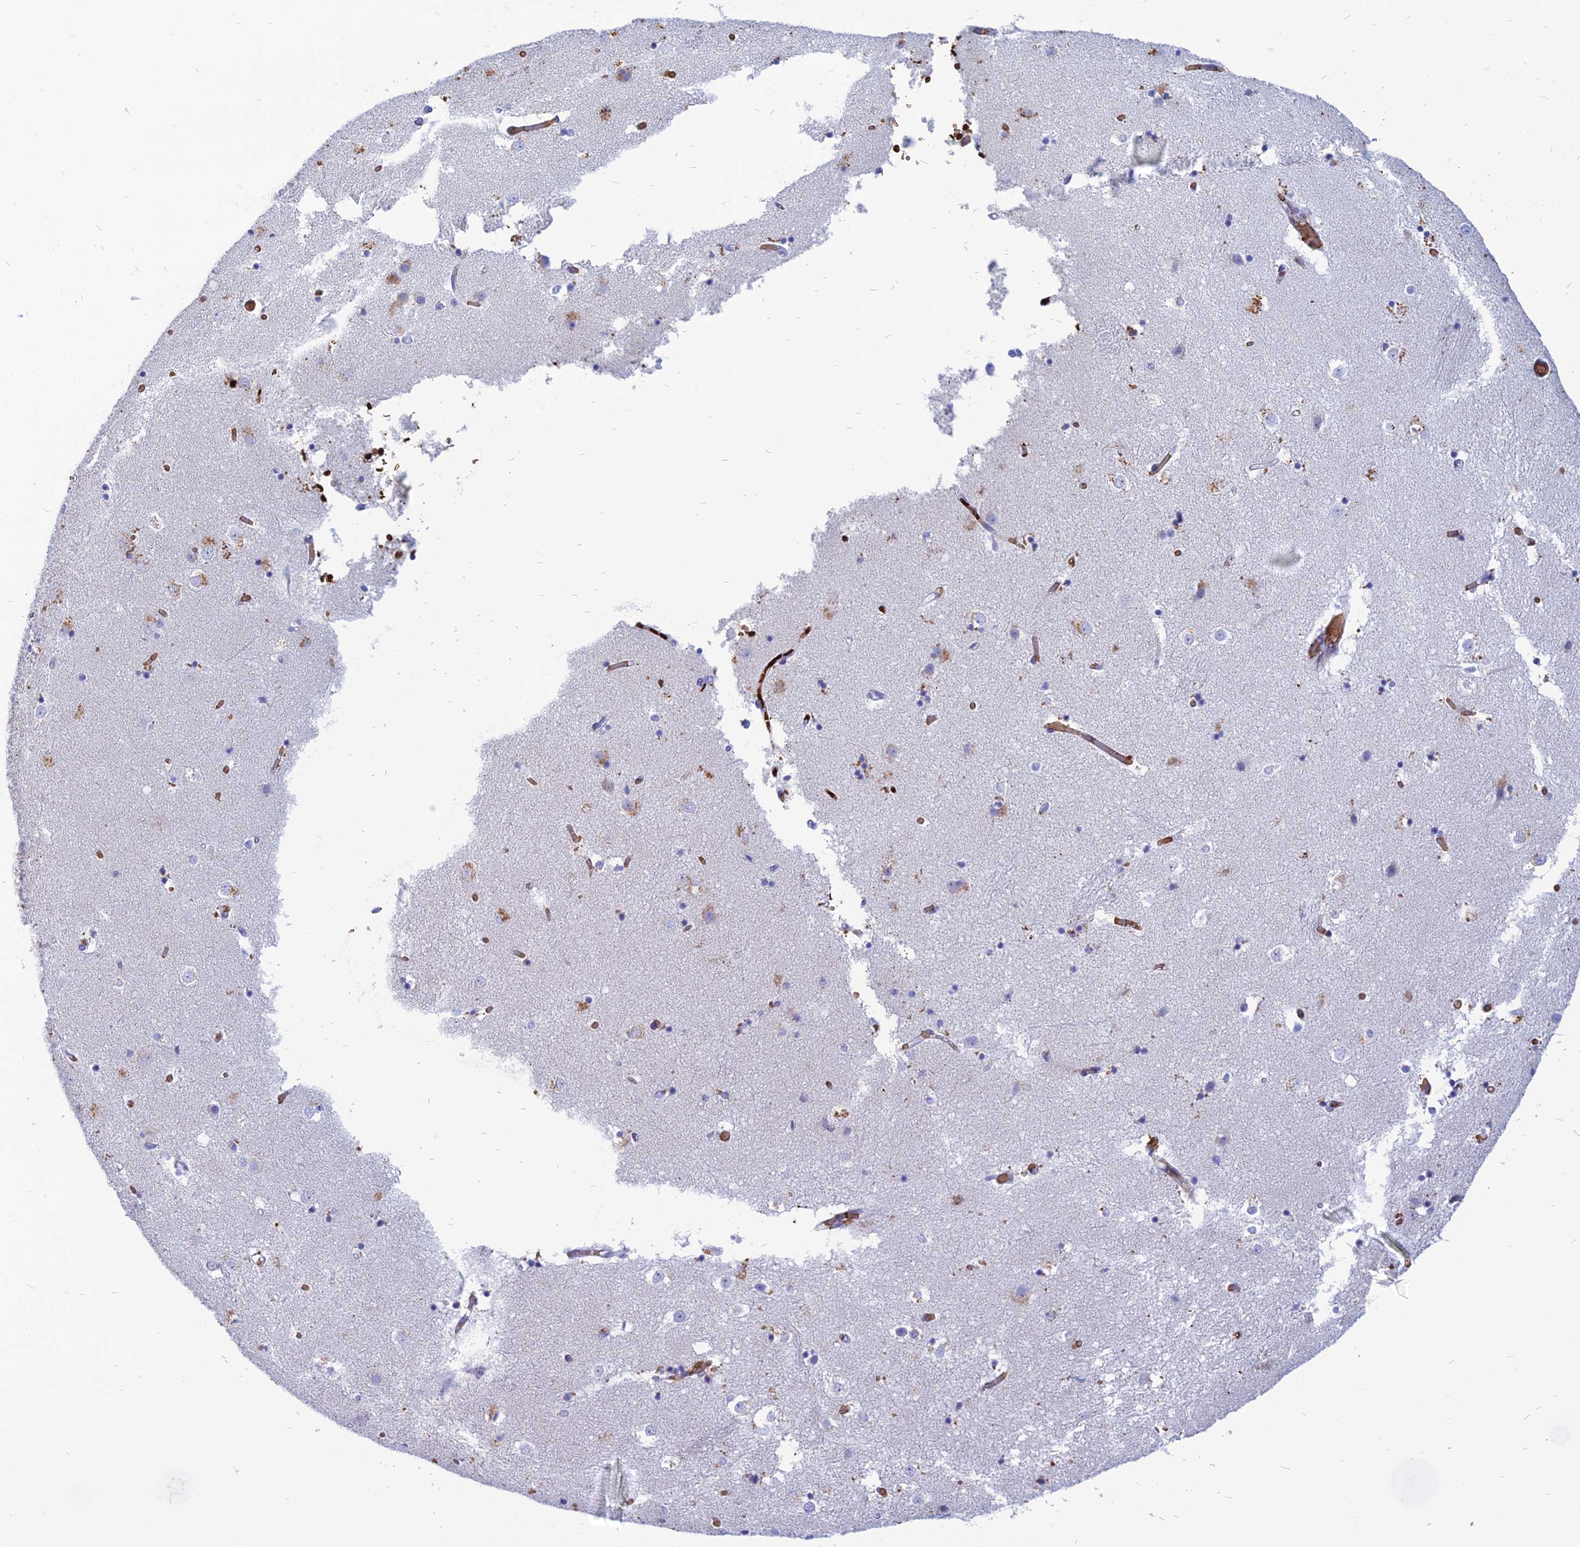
{"staining": {"intensity": "negative", "quantity": "none", "location": "none"}, "tissue": "caudate", "cell_type": "Glial cells", "image_type": "normal", "snomed": [{"axis": "morphology", "description": "Normal tissue, NOS"}, {"axis": "topography", "description": "Lateral ventricle wall"}], "caption": "There is no significant expression in glial cells of caudate. Nuclei are stained in blue.", "gene": "HHAT", "patient": {"sex": "female", "age": 52}}